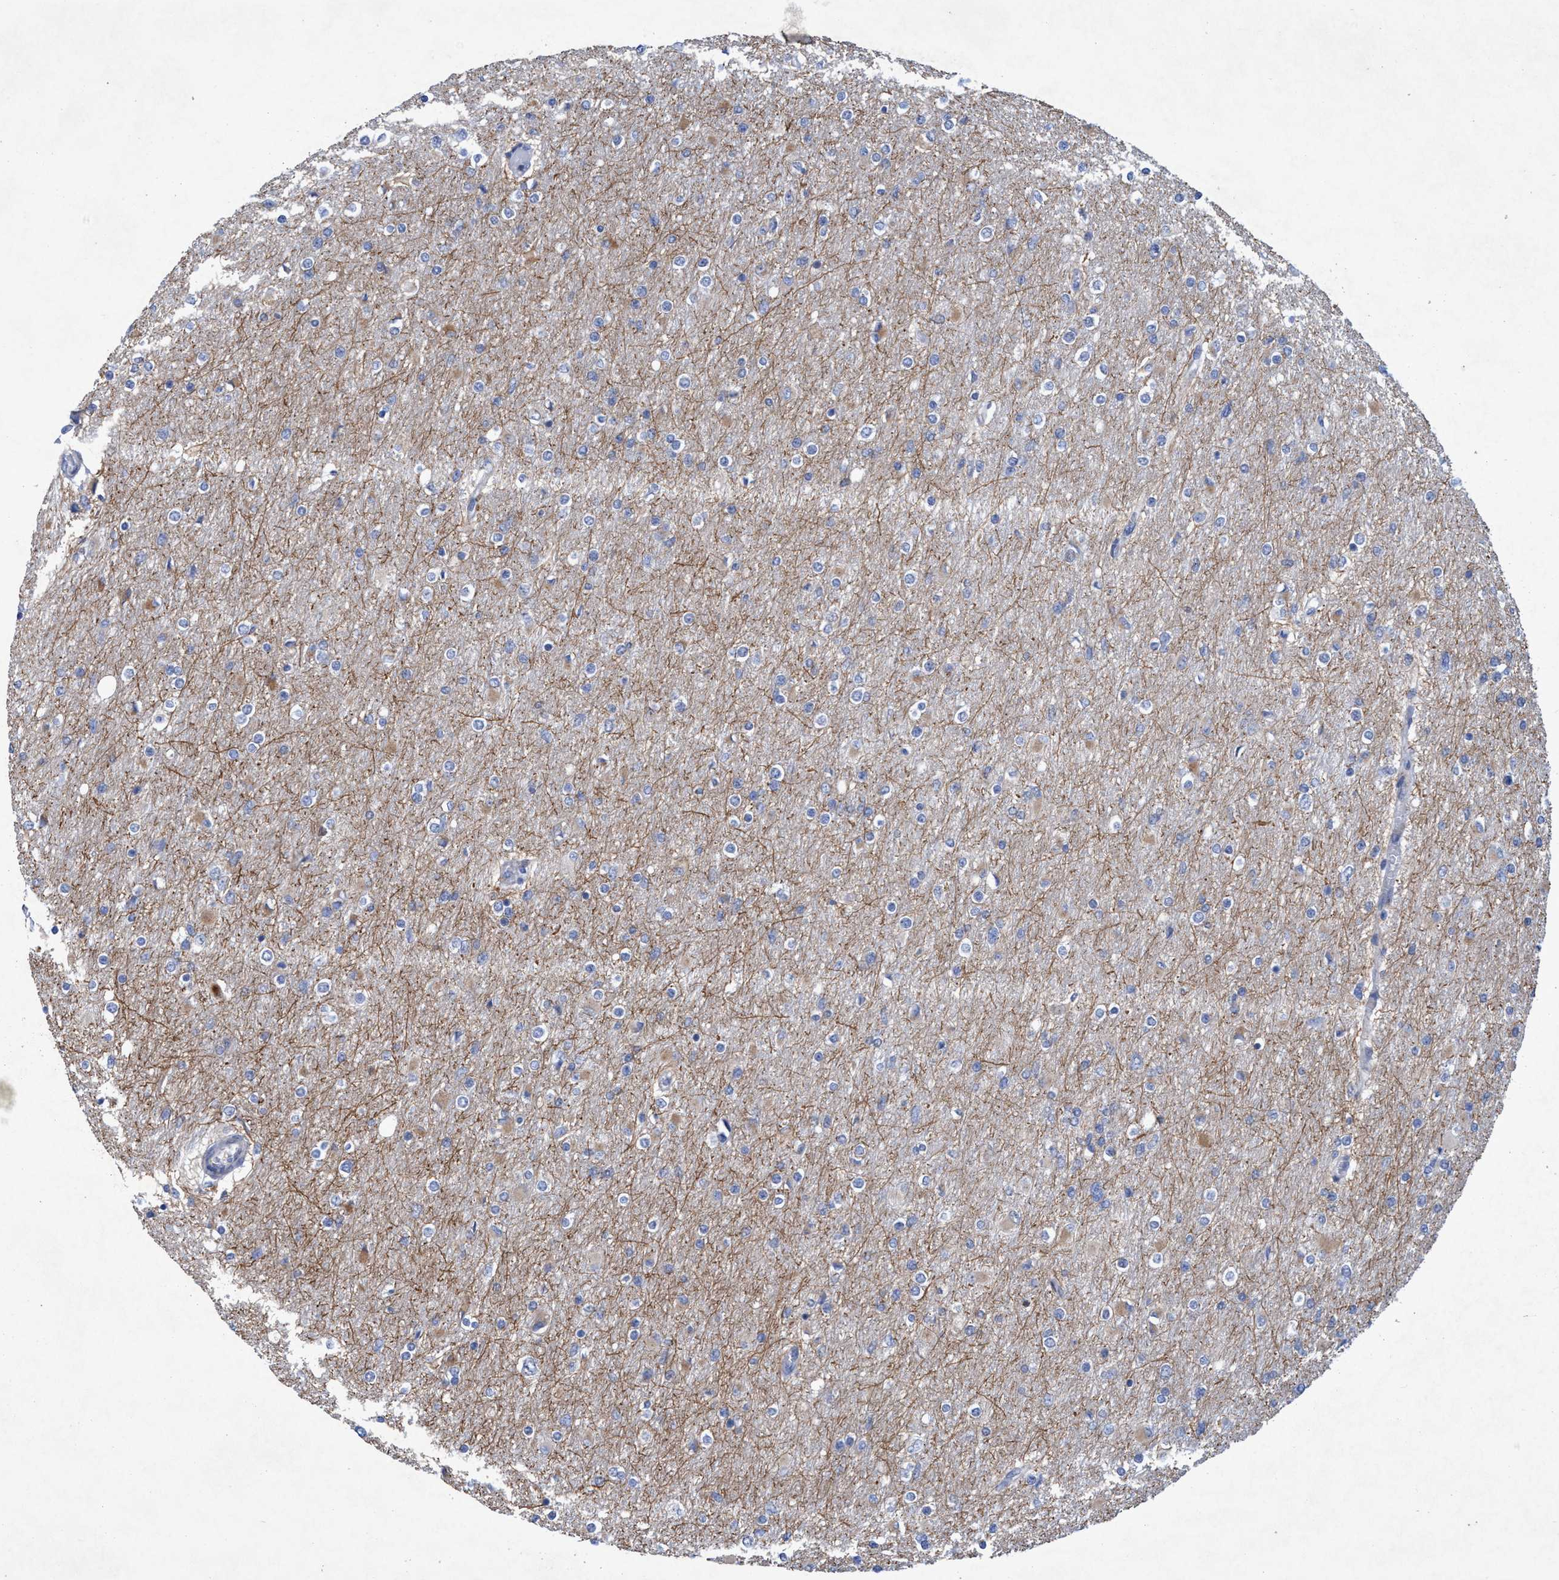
{"staining": {"intensity": "negative", "quantity": "none", "location": "none"}, "tissue": "glioma", "cell_type": "Tumor cells", "image_type": "cancer", "snomed": [{"axis": "morphology", "description": "Glioma, malignant, High grade"}, {"axis": "topography", "description": "Cerebral cortex"}], "caption": "Malignant glioma (high-grade) was stained to show a protein in brown. There is no significant positivity in tumor cells. Nuclei are stained in blue.", "gene": "SLC43A2", "patient": {"sex": "female", "age": 36}}